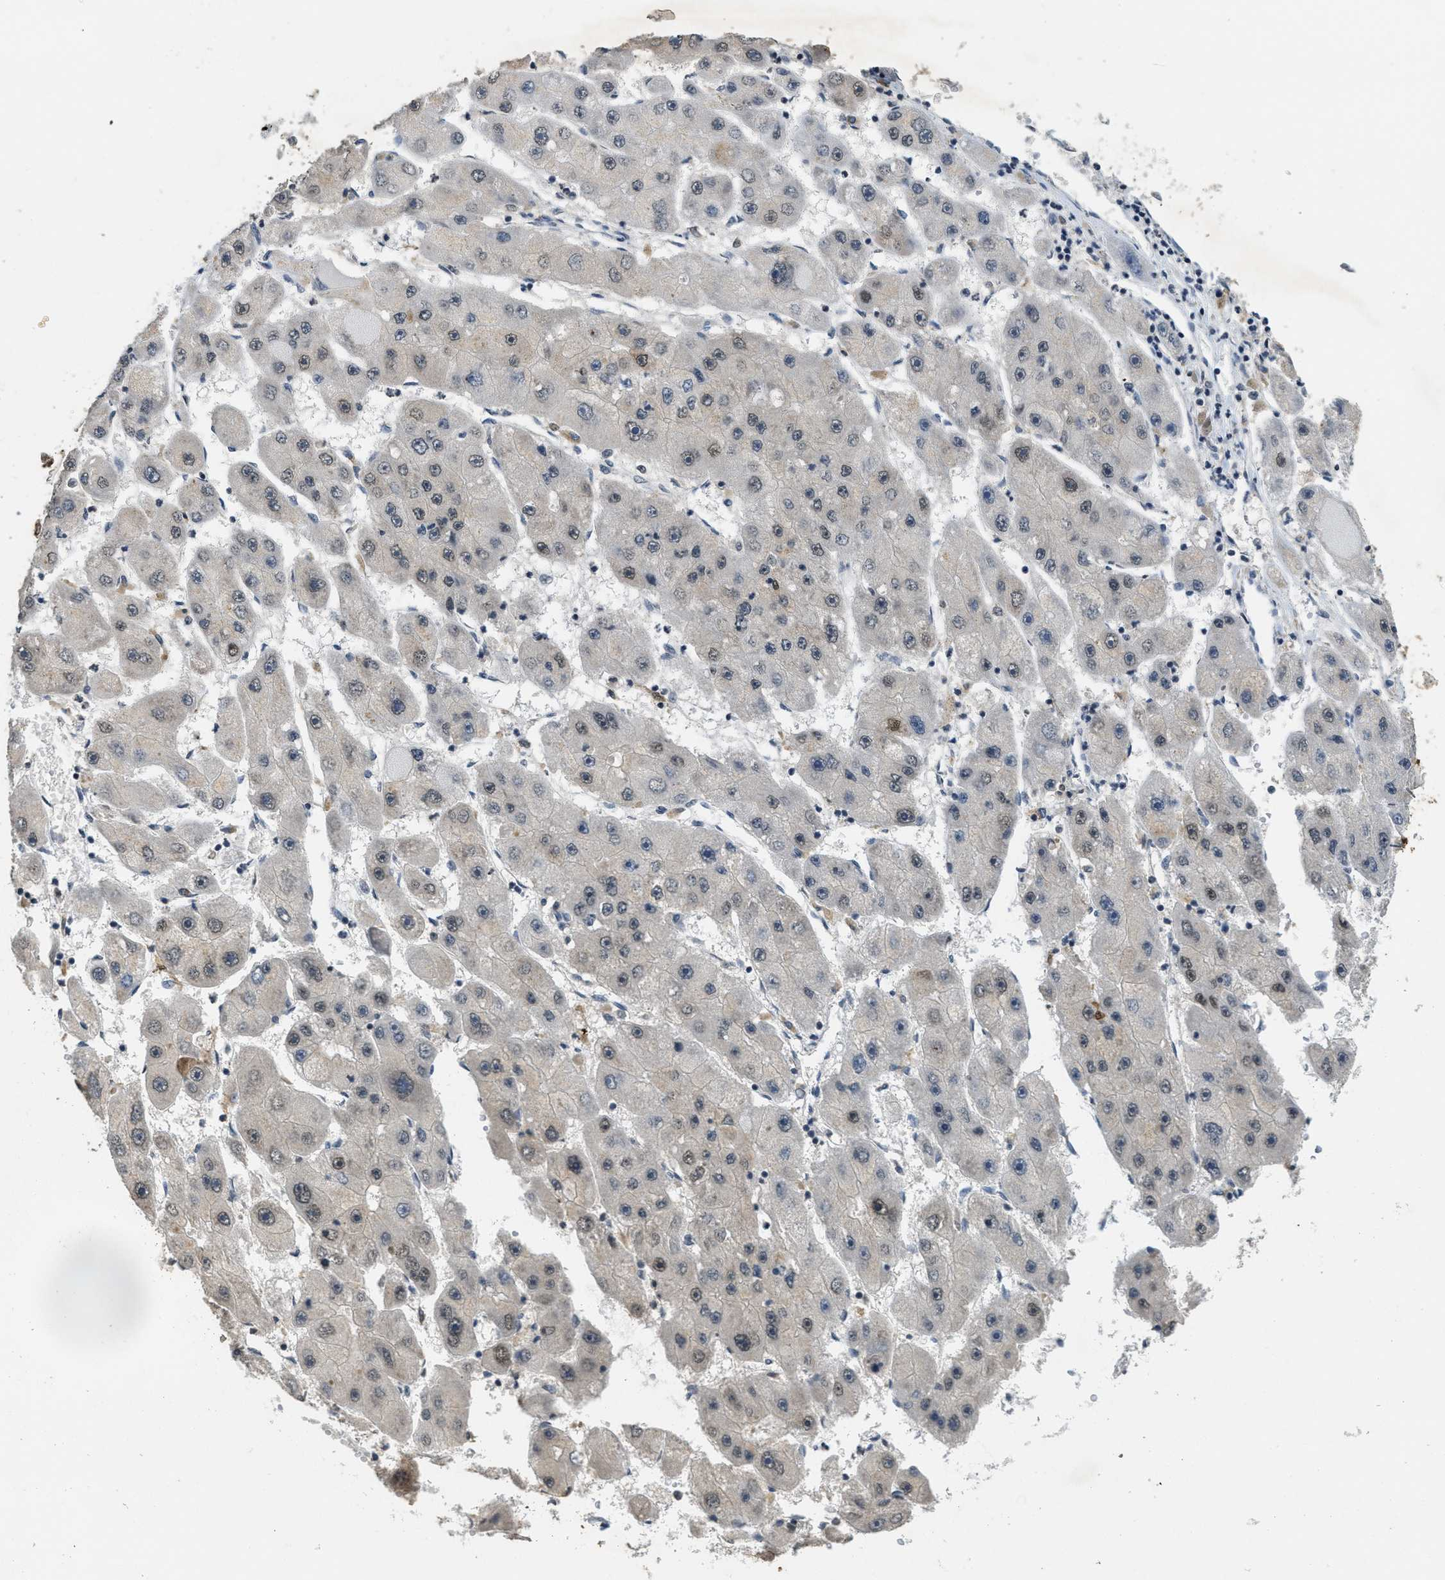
{"staining": {"intensity": "moderate", "quantity": "<25%", "location": "nuclear"}, "tissue": "liver cancer", "cell_type": "Tumor cells", "image_type": "cancer", "snomed": [{"axis": "morphology", "description": "Carcinoma, Hepatocellular, NOS"}, {"axis": "topography", "description": "Liver"}], "caption": "Immunohistochemical staining of human liver cancer exhibits low levels of moderate nuclear protein positivity in approximately <25% of tumor cells. (DAB = brown stain, brightfield microscopy at high magnification).", "gene": "DNAJB1", "patient": {"sex": "female", "age": 61}}